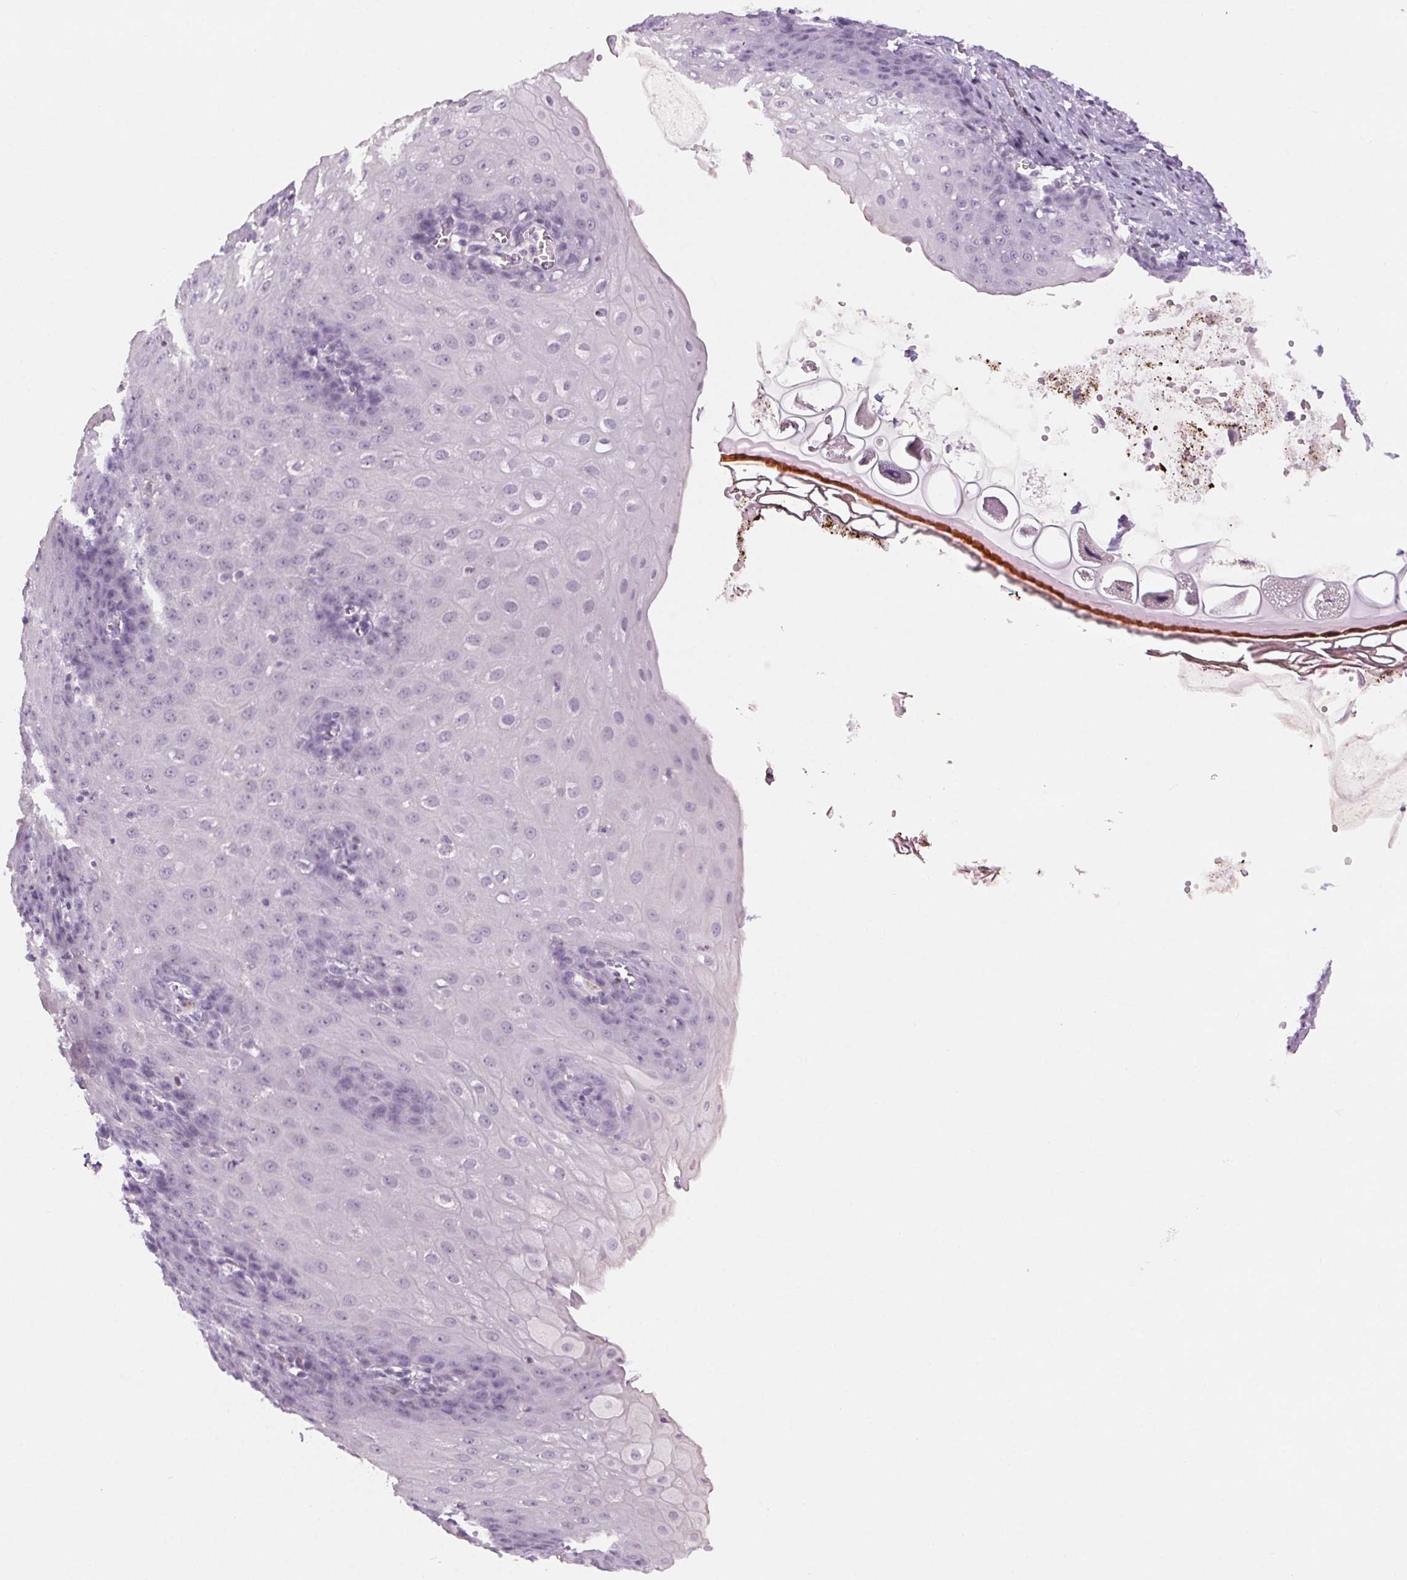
{"staining": {"intensity": "negative", "quantity": "none", "location": "none"}, "tissue": "esophagus", "cell_type": "Squamous epithelial cells", "image_type": "normal", "snomed": [{"axis": "morphology", "description": "Normal tissue, NOS"}, {"axis": "topography", "description": "Esophagus"}], "caption": "Immunohistochemical staining of normal esophagus shows no significant positivity in squamous epithelial cells. Nuclei are stained in blue.", "gene": "SLC6A19", "patient": {"sex": "male", "age": 71}}